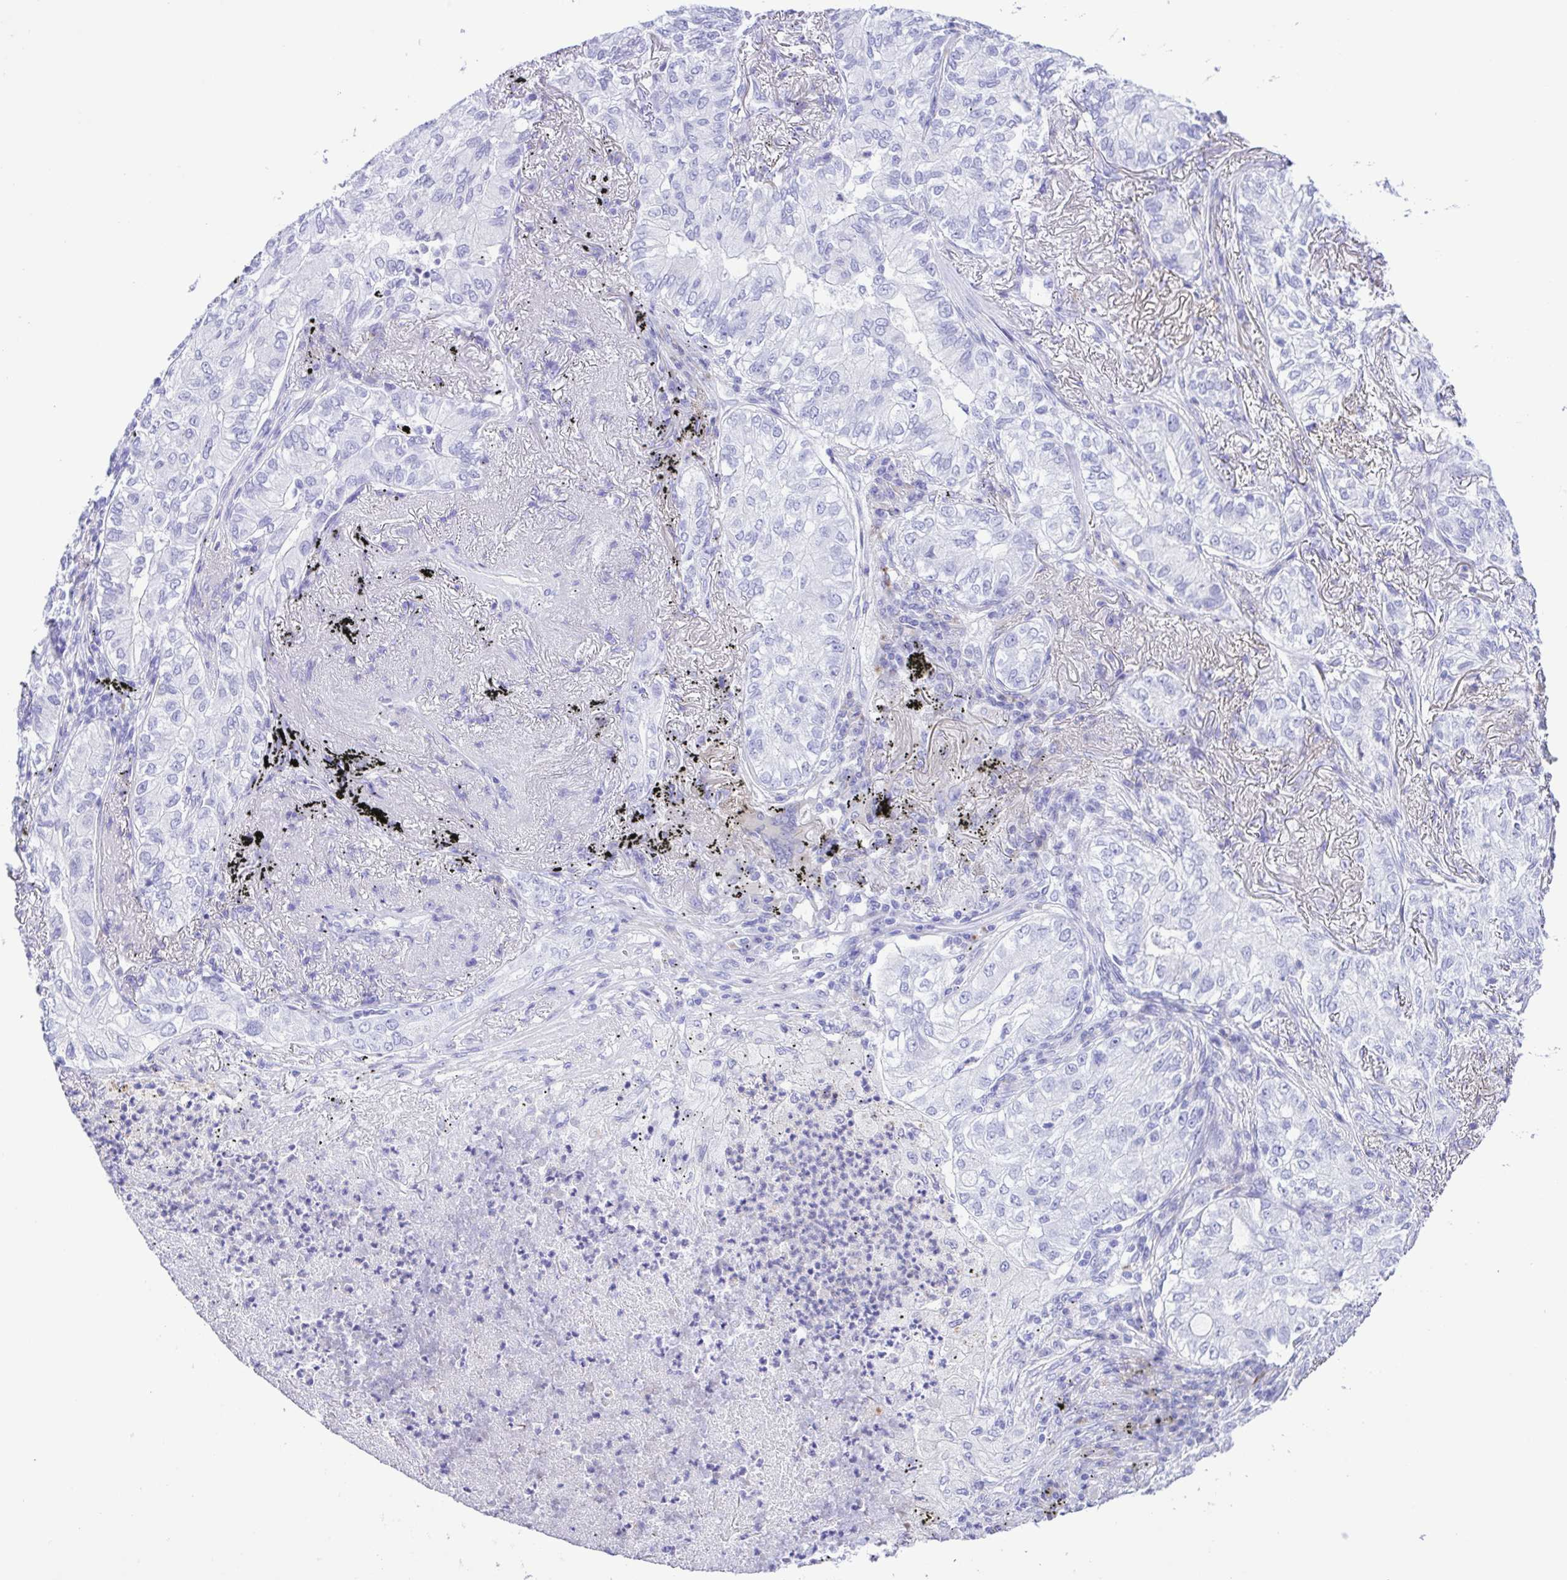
{"staining": {"intensity": "negative", "quantity": "none", "location": "none"}, "tissue": "lung cancer", "cell_type": "Tumor cells", "image_type": "cancer", "snomed": [{"axis": "morphology", "description": "Adenocarcinoma, NOS"}, {"axis": "topography", "description": "Lung"}], "caption": "Immunohistochemistry micrograph of human adenocarcinoma (lung) stained for a protein (brown), which demonstrates no positivity in tumor cells.", "gene": "GPR17", "patient": {"sex": "female", "age": 73}}